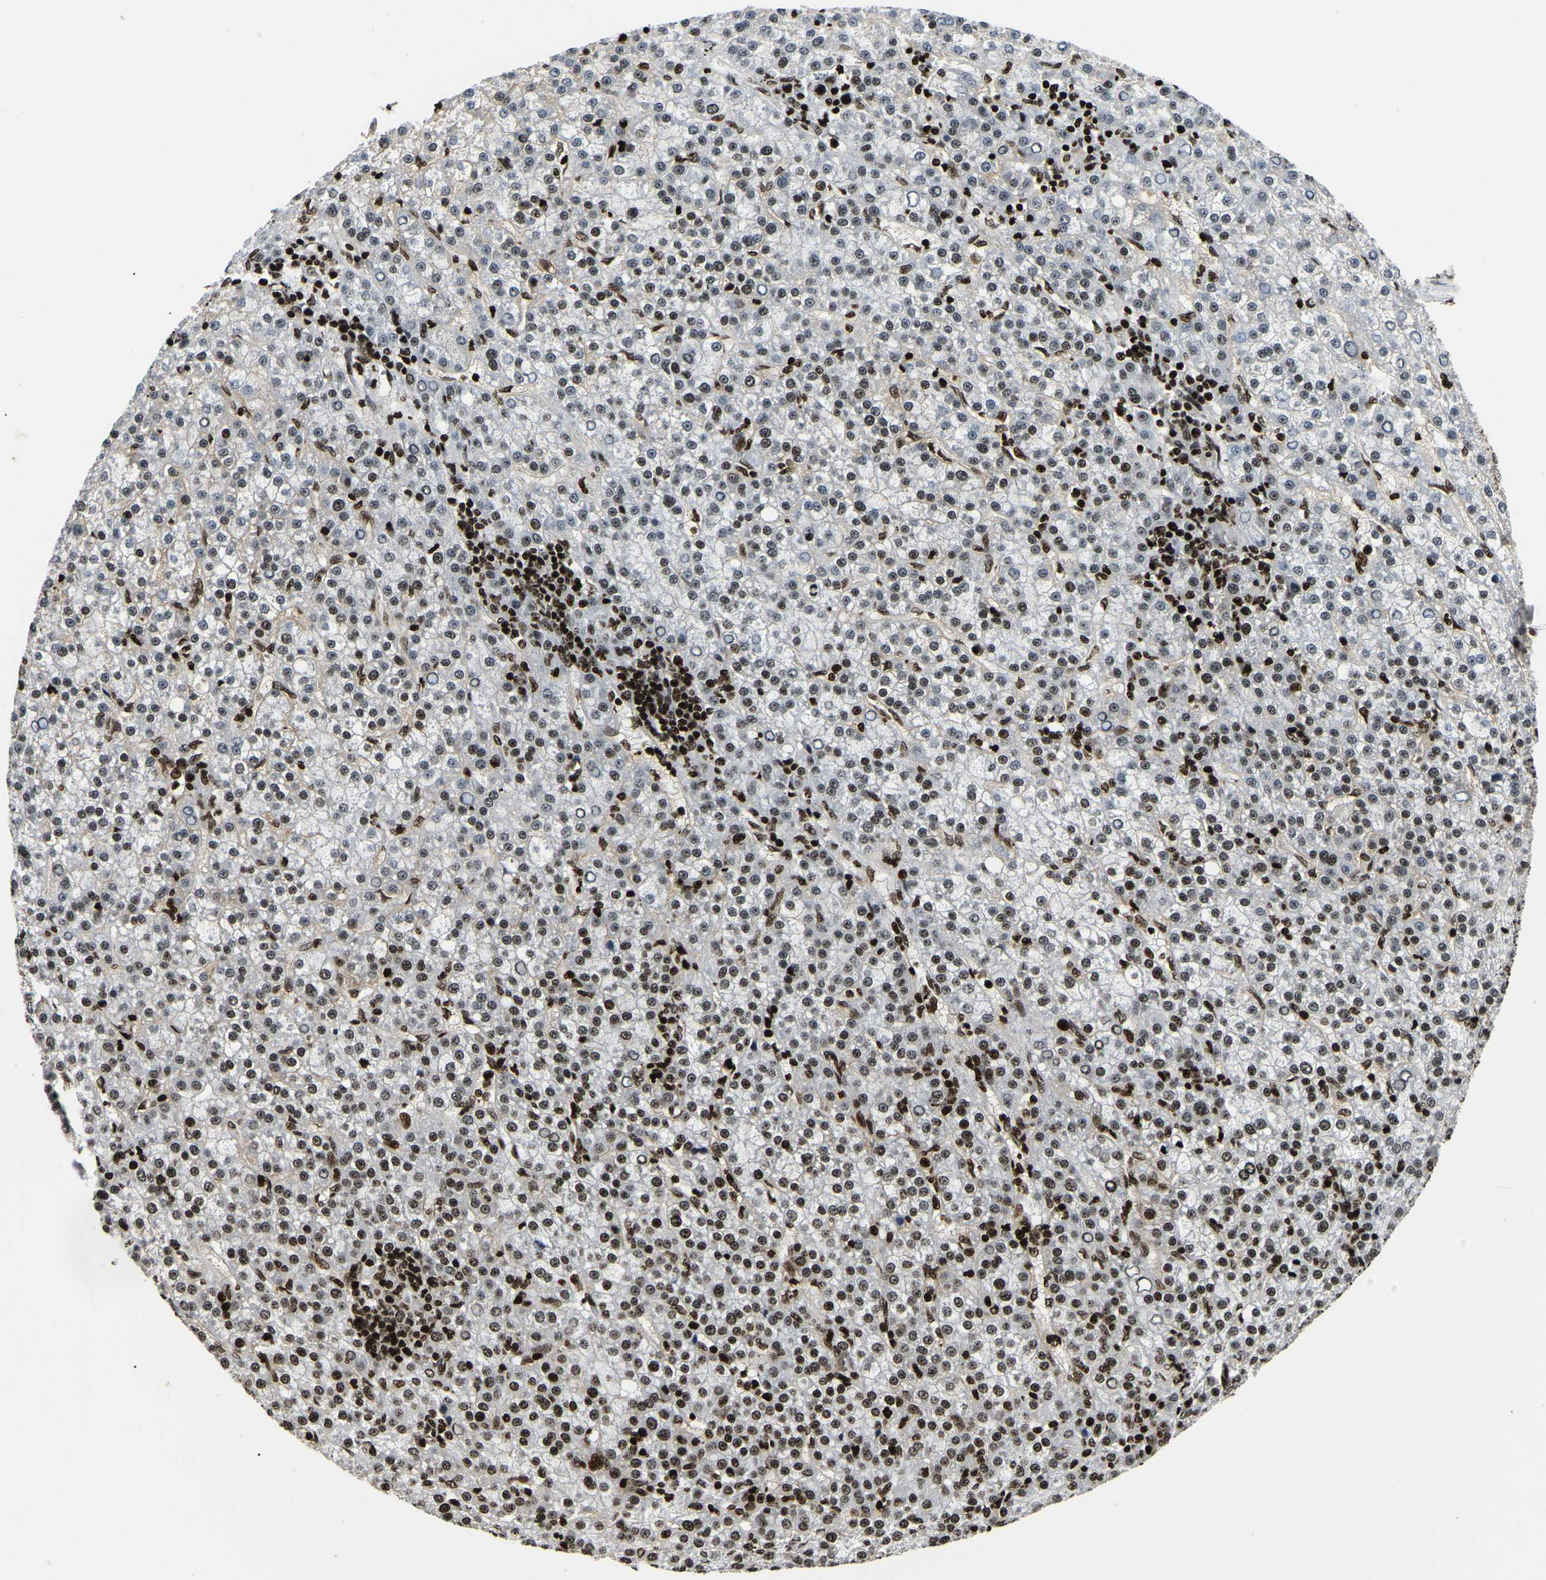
{"staining": {"intensity": "moderate", "quantity": "<25%", "location": "nuclear"}, "tissue": "liver cancer", "cell_type": "Tumor cells", "image_type": "cancer", "snomed": [{"axis": "morphology", "description": "Carcinoma, Hepatocellular, NOS"}, {"axis": "topography", "description": "Liver"}], "caption": "Immunohistochemistry (IHC) of human hepatocellular carcinoma (liver) reveals low levels of moderate nuclear expression in approximately <25% of tumor cells.", "gene": "LRRC61", "patient": {"sex": "female", "age": 58}}